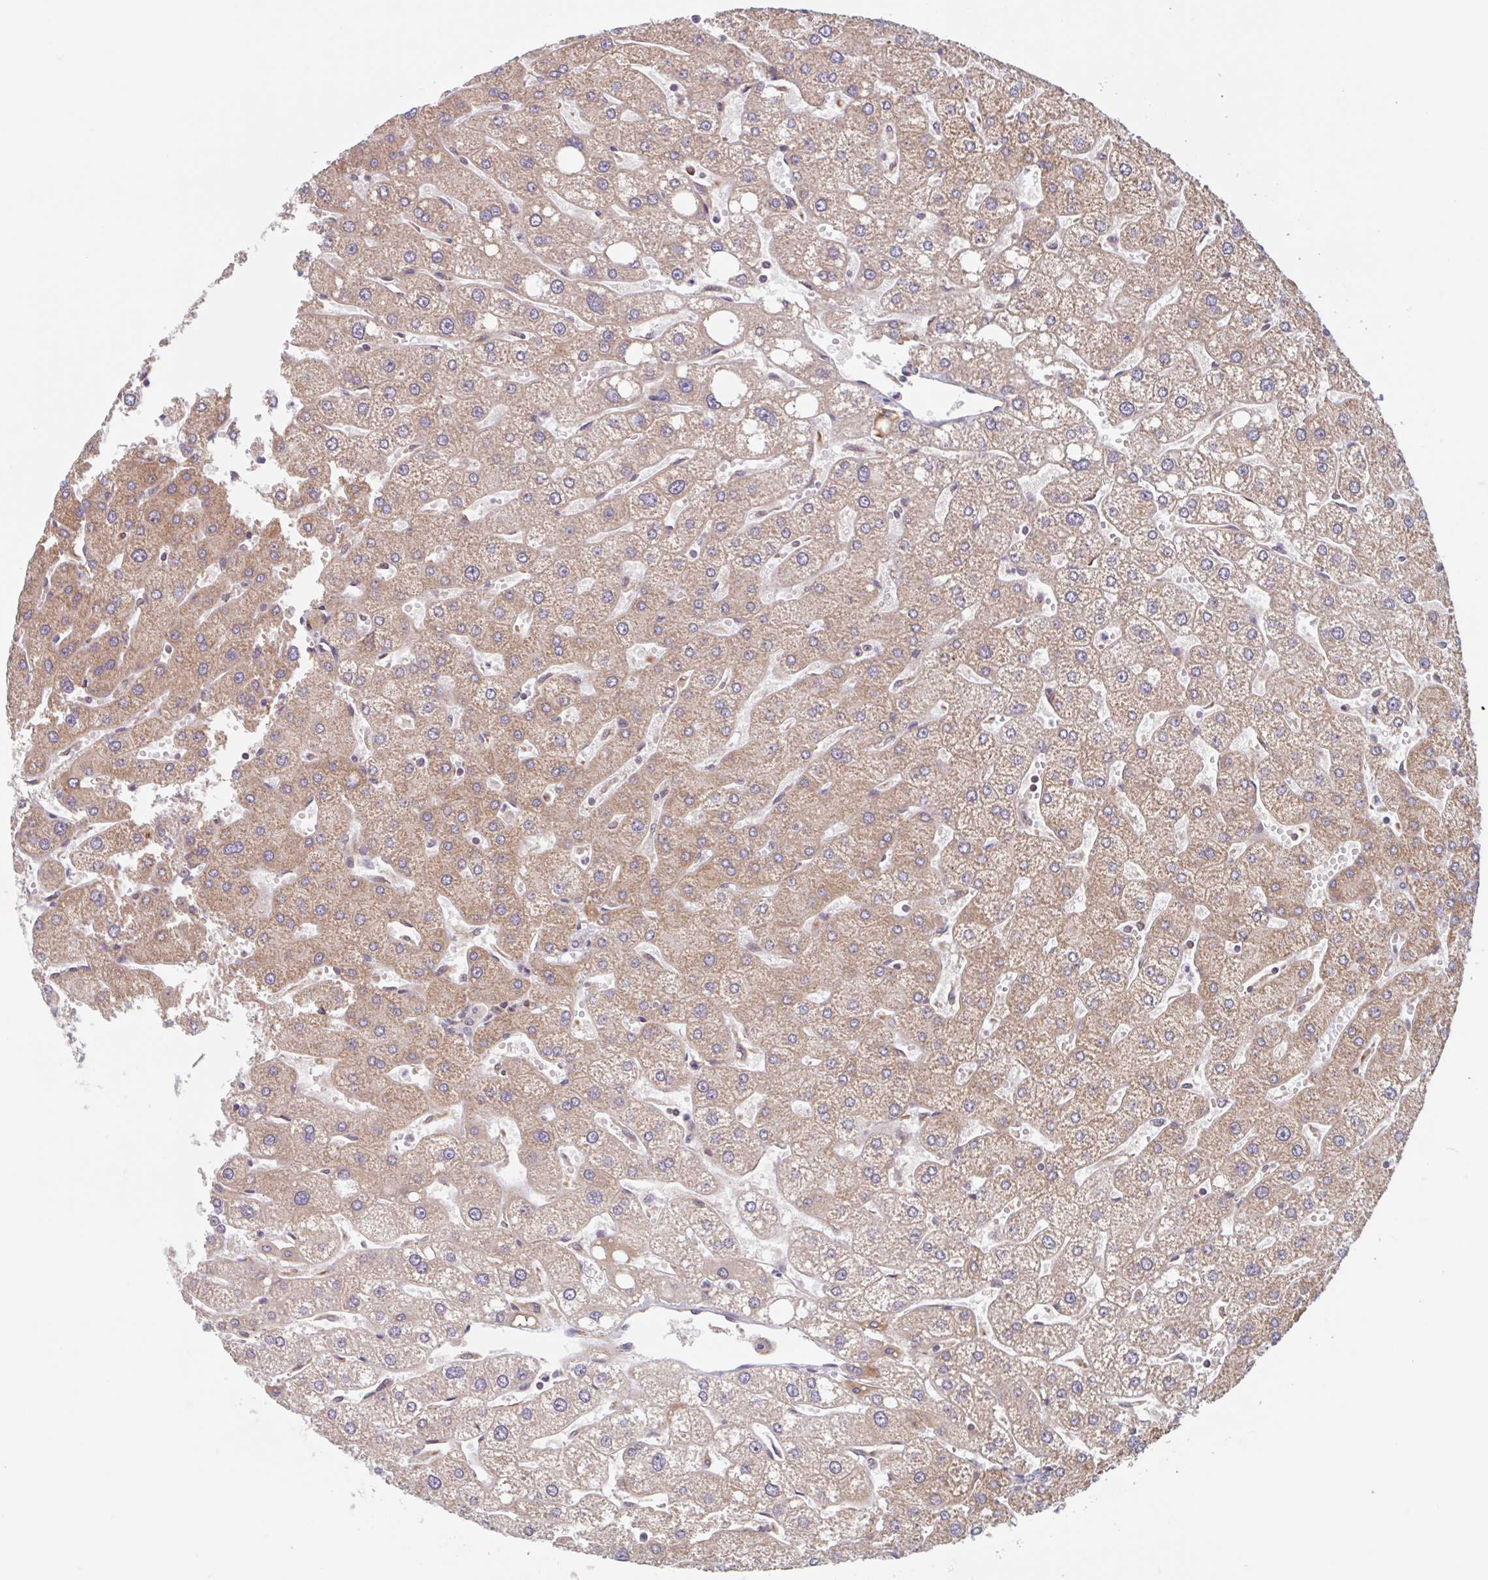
{"staining": {"intensity": "negative", "quantity": "none", "location": "none"}, "tissue": "liver", "cell_type": "Cholangiocytes", "image_type": "normal", "snomed": [{"axis": "morphology", "description": "Normal tissue, NOS"}, {"axis": "topography", "description": "Liver"}], "caption": "Immunohistochemistry (IHC) of normal liver shows no expression in cholangiocytes. The staining is performed using DAB (3,3'-diaminobenzidine) brown chromogen with nuclei counter-stained in using hematoxylin.", "gene": "NUB1", "patient": {"sex": "male", "age": 67}}